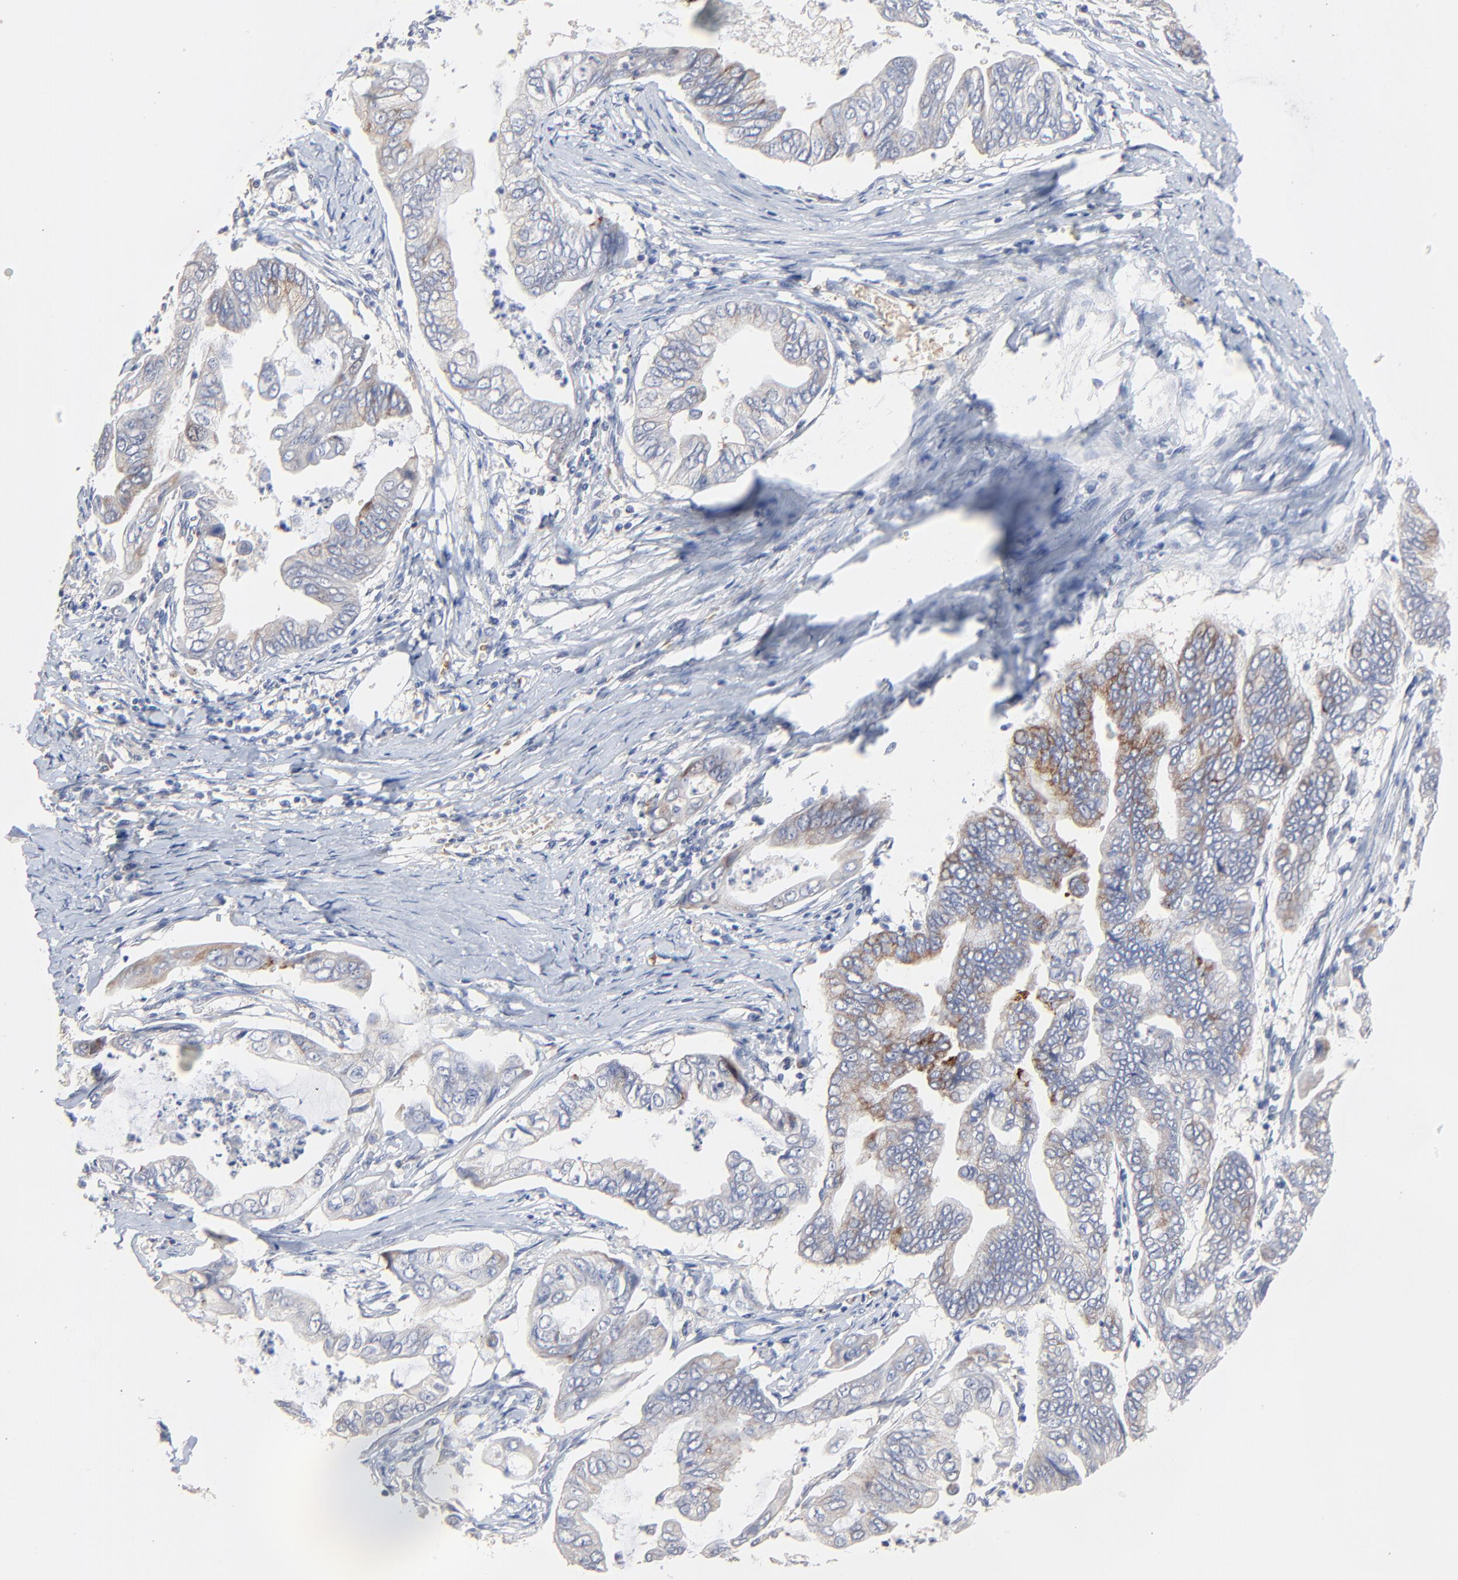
{"staining": {"intensity": "moderate", "quantity": "25%-75%", "location": "cytoplasmic/membranous"}, "tissue": "stomach cancer", "cell_type": "Tumor cells", "image_type": "cancer", "snomed": [{"axis": "morphology", "description": "Adenocarcinoma, NOS"}, {"axis": "topography", "description": "Stomach, upper"}], "caption": "The image shows immunohistochemical staining of adenocarcinoma (stomach). There is moderate cytoplasmic/membranous positivity is identified in approximately 25%-75% of tumor cells. The staining was performed using DAB (3,3'-diaminobenzidine), with brown indicating positive protein expression. Nuclei are stained blue with hematoxylin.", "gene": "FANCB", "patient": {"sex": "male", "age": 80}}